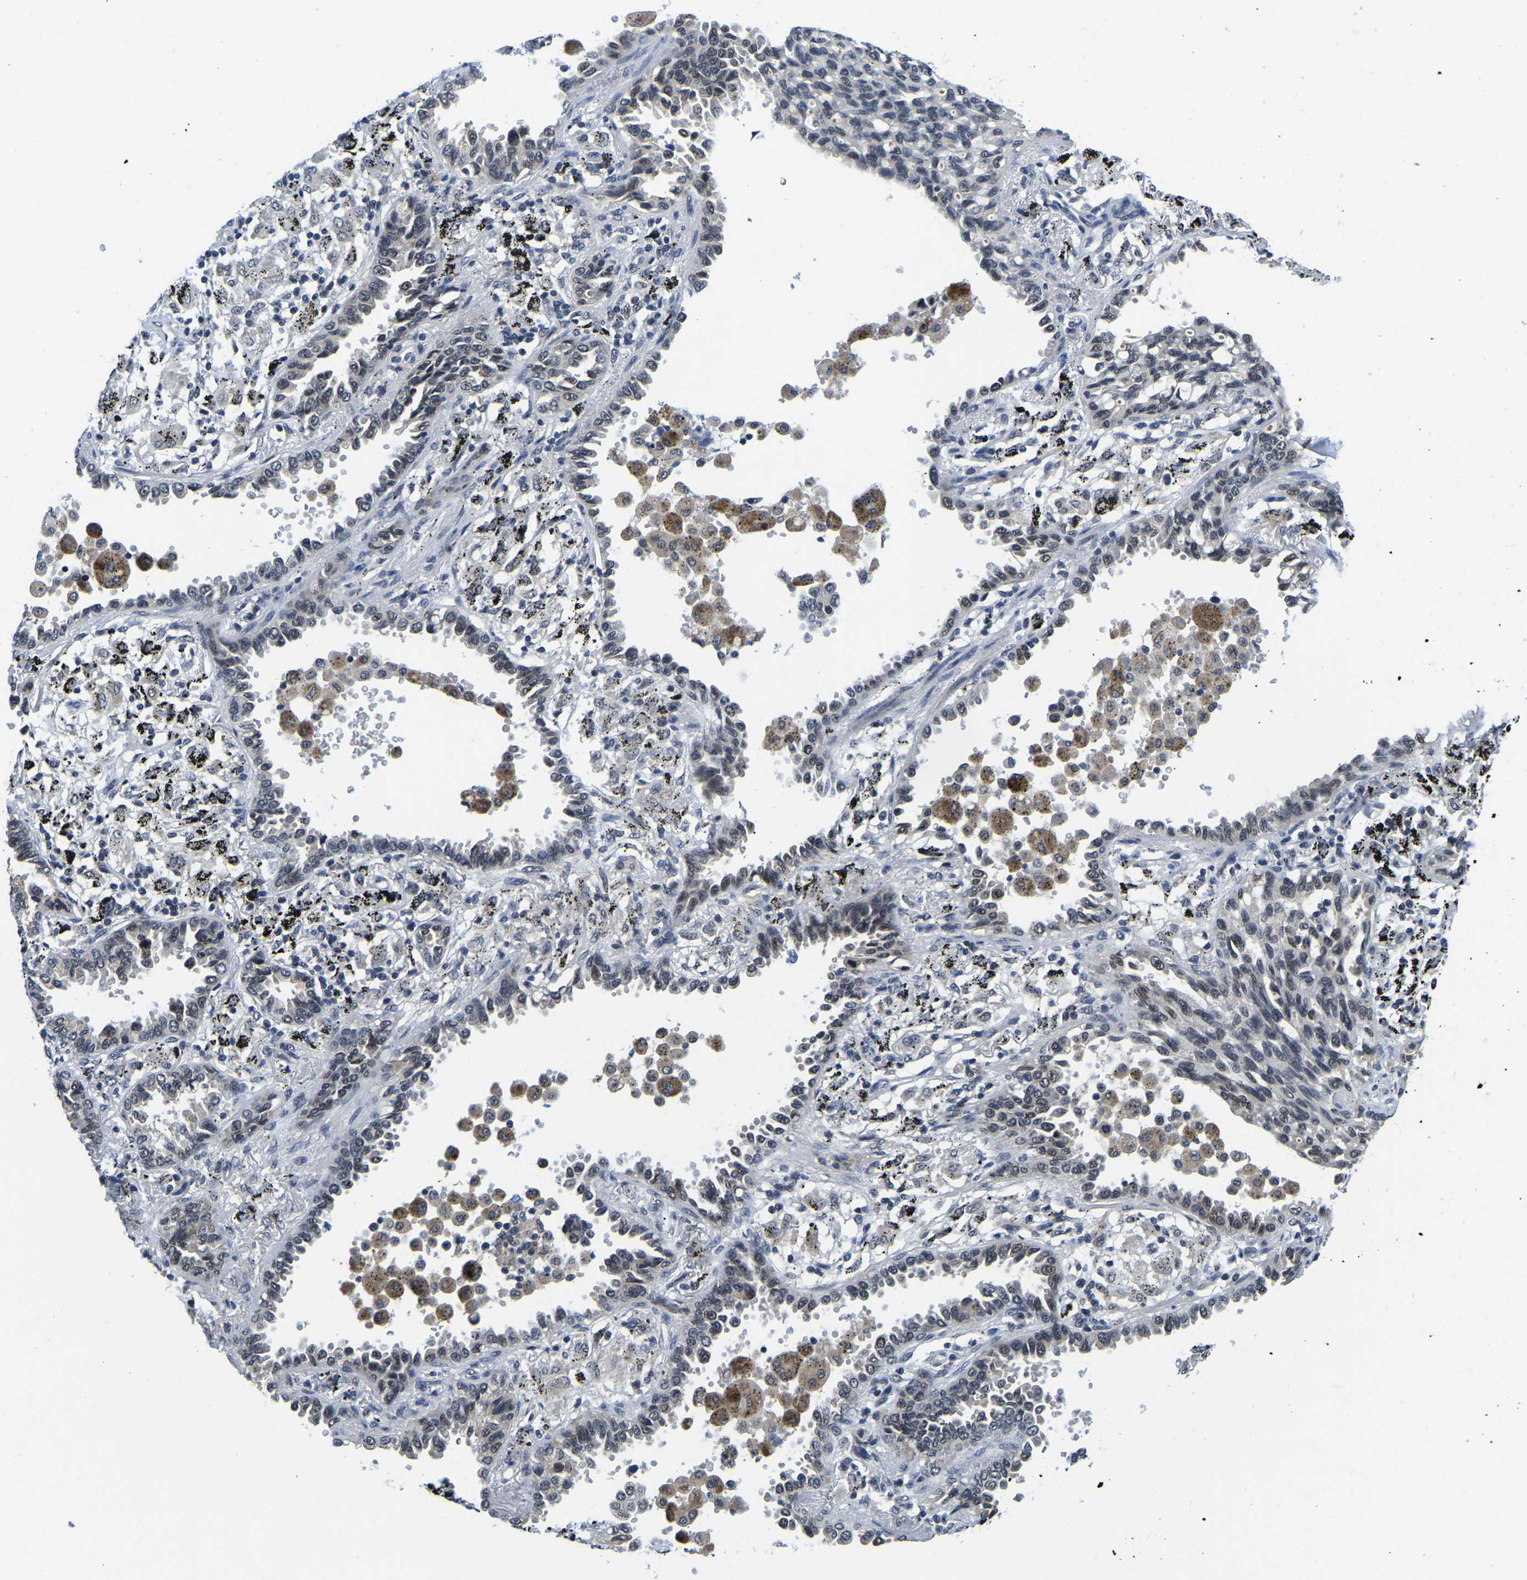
{"staining": {"intensity": "weak", "quantity": "<25%", "location": "nuclear"}, "tissue": "lung cancer", "cell_type": "Tumor cells", "image_type": "cancer", "snomed": [{"axis": "morphology", "description": "Normal tissue, NOS"}, {"axis": "morphology", "description": "Adenocarcinoma, NOS"}, {"axis": "topography", "description": "Lung"}], "caption": "This histopathology image is of lung cancer (adenocarcinoma) stained with IHC to label a protein in brown with the nuclei are counter-stained blue. There is no staining in tumor cells. Brightfield microscopy of immunohistochemistry (IHC) stained with DAB (brown) and hematoxylin (blue), captured at high magnification.", "gene": "POLDIP3", "patient": {"sex": "male", "age": 59}}